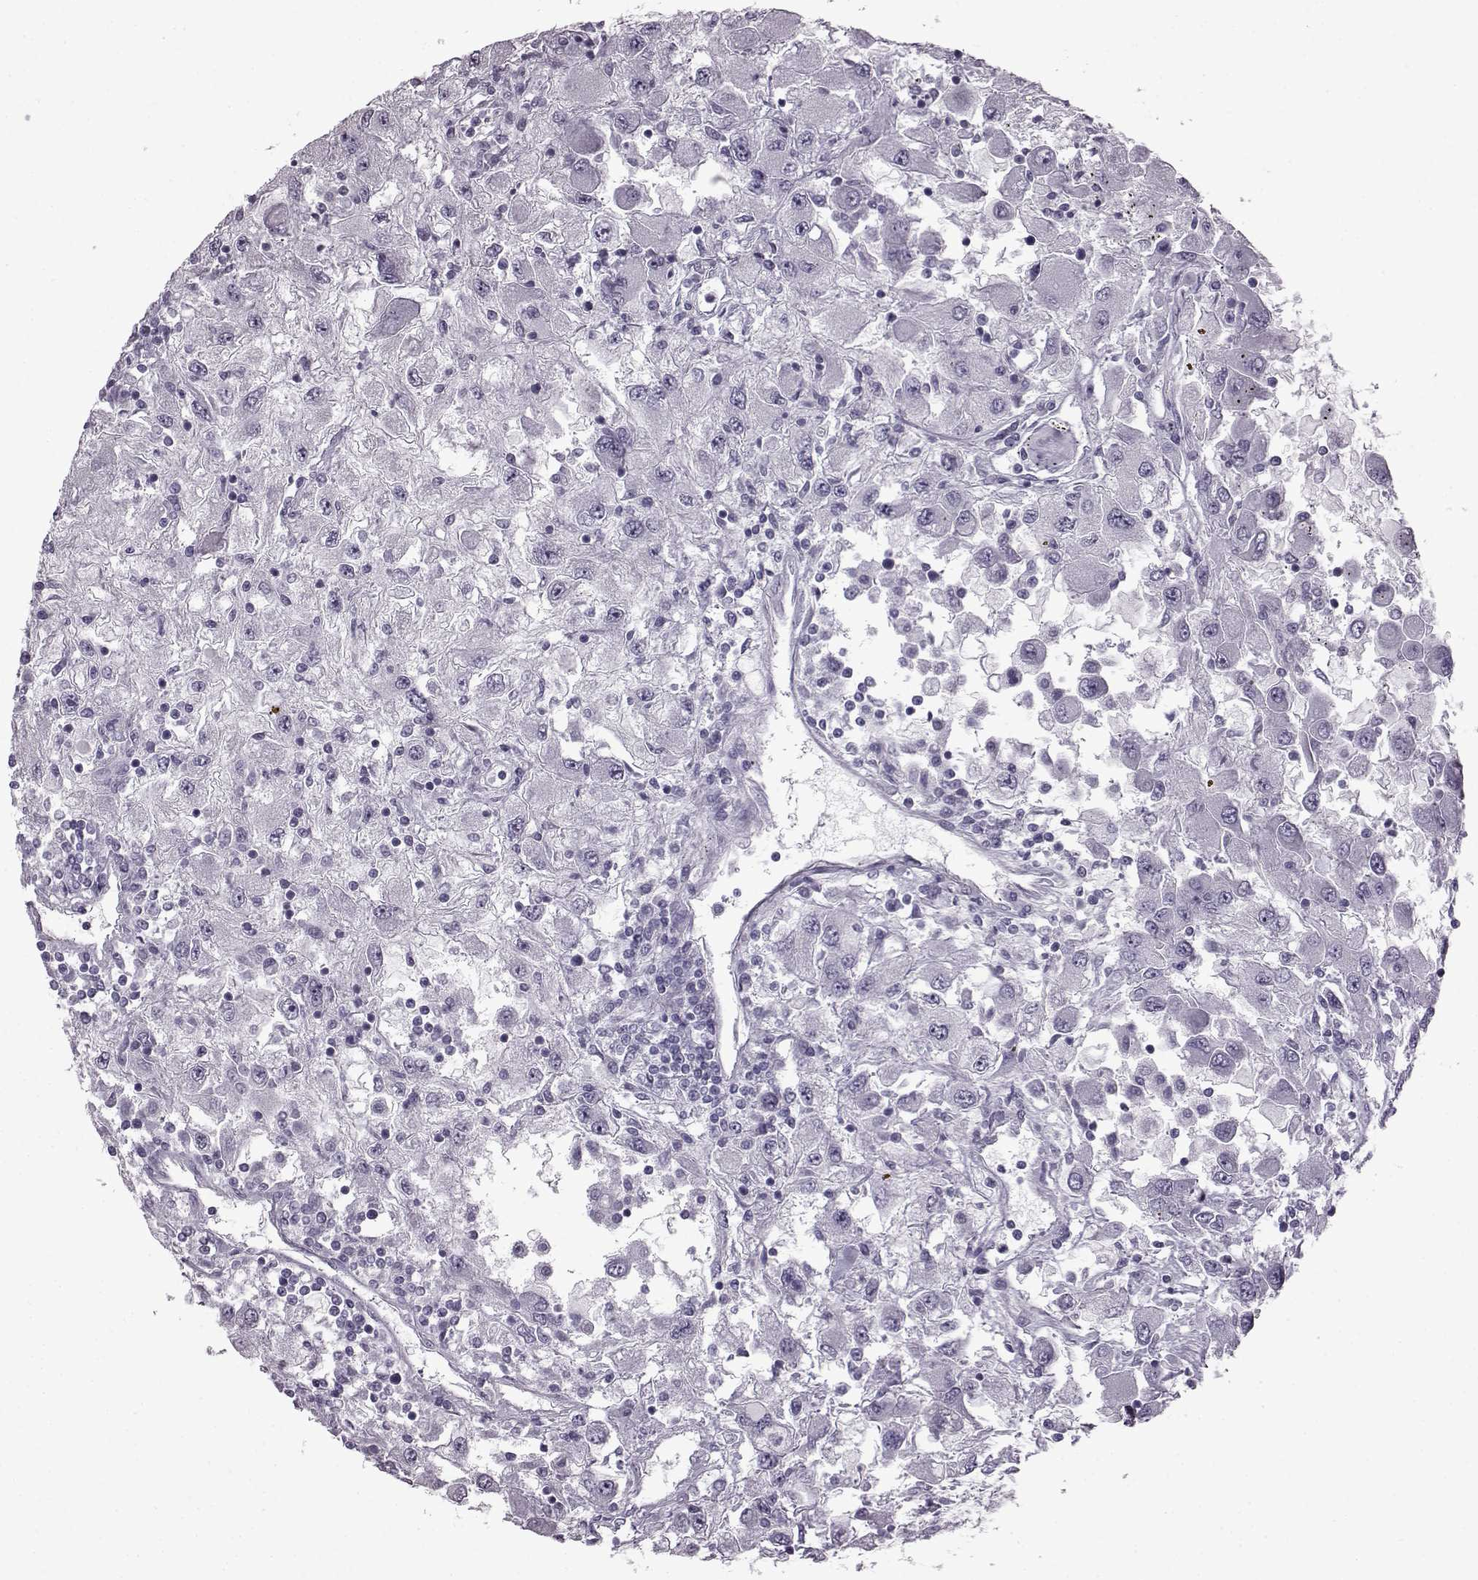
{"staining": {"intensity": "negative", "quantity": "none", "location": "none"}, "tissue": "renal cancer", "cell_type": "Tumor cells", "image_type": "cancer", "snomed": [{"axis": "morphology", "description": "Adenocarcinoma, NOS"}, {"axis": "topography", "description": "Kidney"}], "caption": "DAB (3,3'-diaminobenzidine) immunohistochemical staining of renal cancer demonstrates no significant positivity in tumor cells. Nuclei are stained in blue.", "gene": "SLC28A2", "patient": {"sex": "female", "age": 67}}